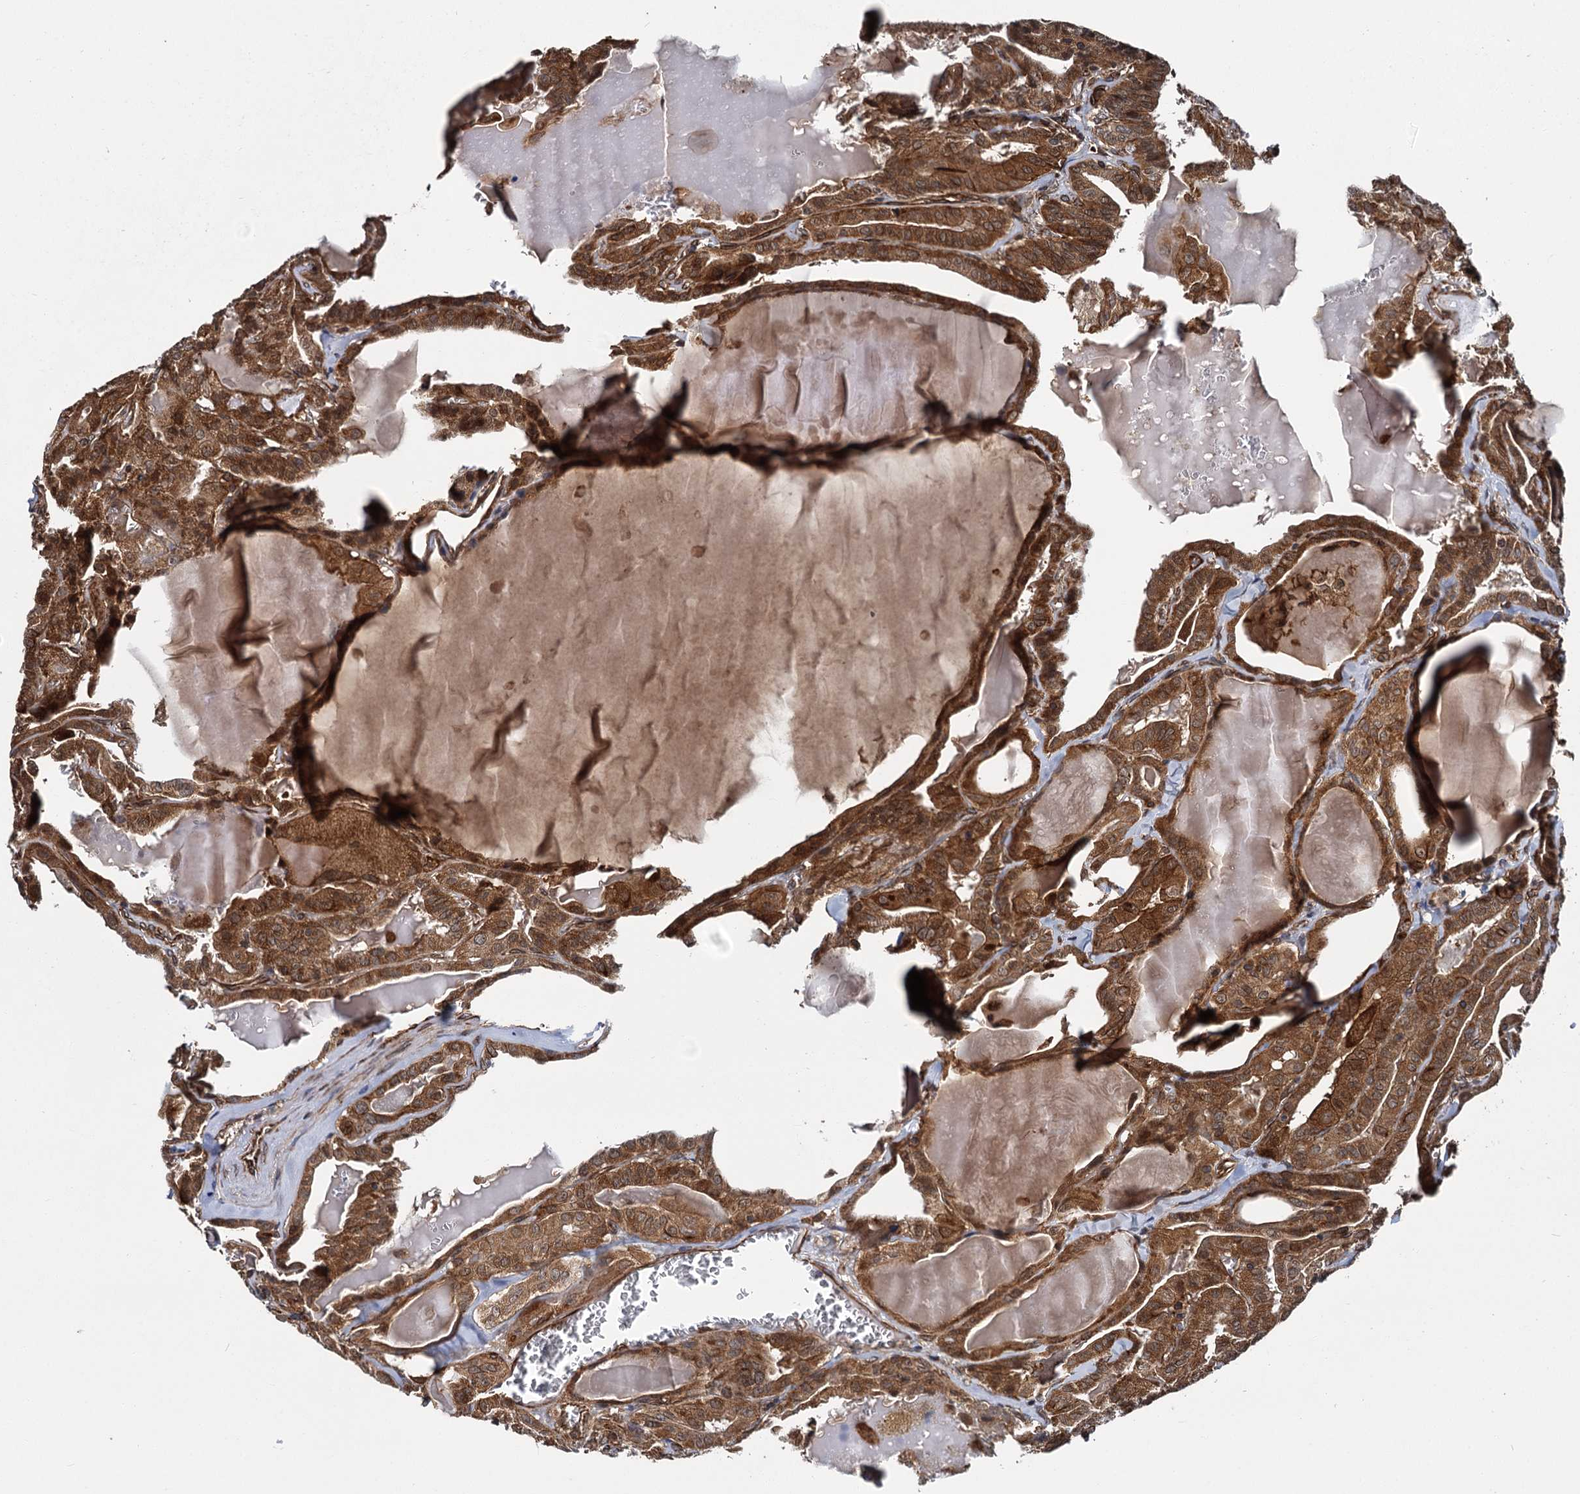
{"staining": {"intensity": "strong", "quantity": ">75%", "location": "cytoplasmic/membranous"}, "tissue": "thyroid cancer", "cell_type": "Tumor cells", "image_type": "cancer", "snomed": [{"axis": "morphology", "description": "Papillary adenocarcinoma, NOS"}, {"axis": "topography", "description": "Thyroid gland"}], "caption": "Thyroid cancer (papillary adenocarcinoma) stained for a protein (brown) shows strong cytoplasmic/membranous positive expression in approximately >75% of tumor cells.", "gene": "ZFYVE19", "patient": {"sex": "male", "age": 52}}